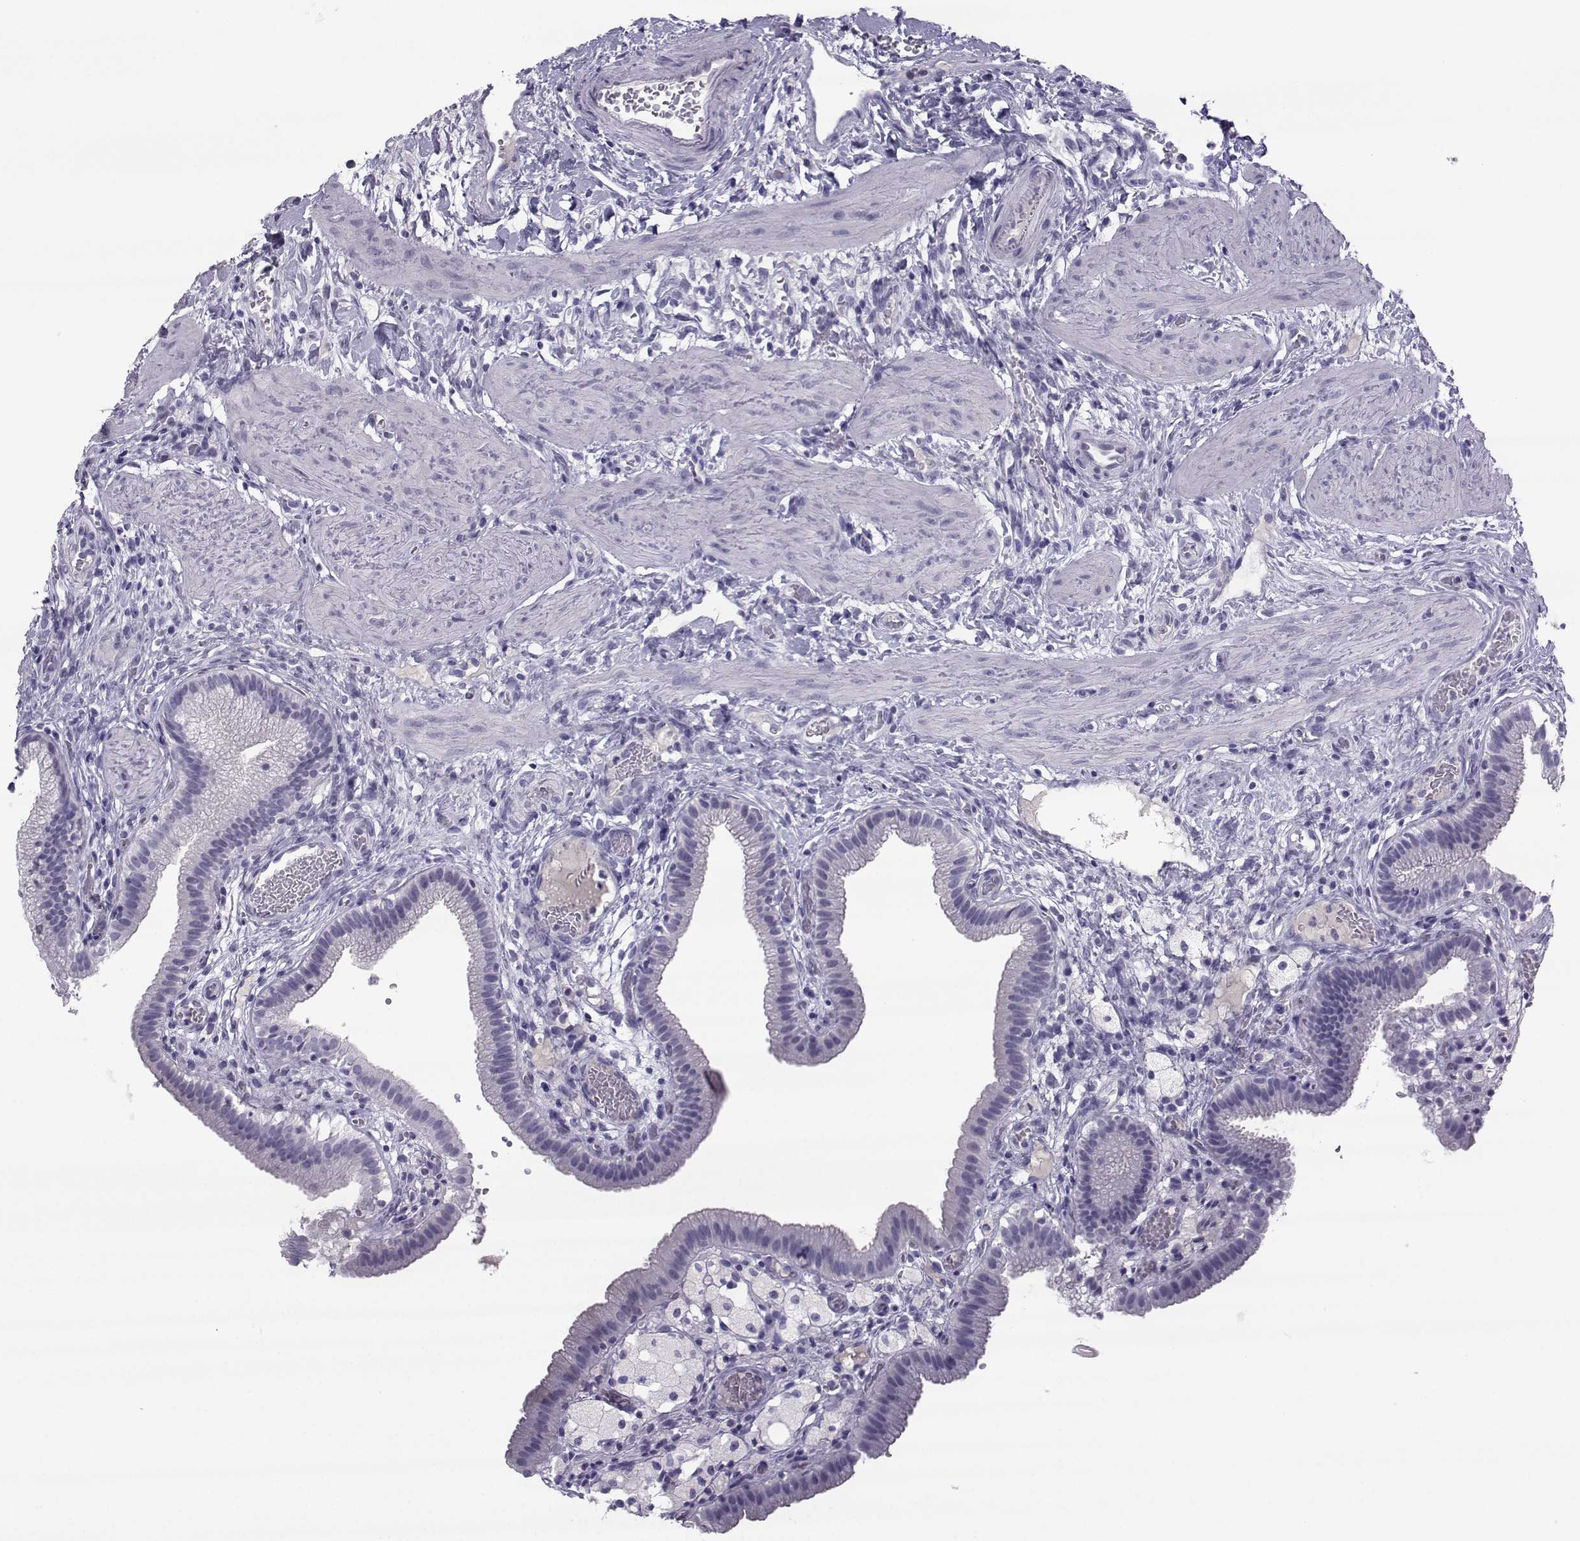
{"staining": {"intensity": "negative", "quantity": "none", "location": "none"}, "tissue": "gallbladder", "cell_type": "Glandular cells", "image_type": "normal", "snomed": [{"axis": "morphology", "description": "Normal tissue, NOS"}, {"axis": "topography", "description": "Gallbladder"}], "caption": "DAB (3,3'-diaminobenzidine) immunohistochemical staining of unremarkable gallbladder exhibits no significant positivity in glandular cells. The staining is performed using DAB (3,3'-diaminobenzidine) brown chromogen with nuclei counter-stained in using hematoxylin.", "gene": "ARMC2", "patient": {"sex": "female", "age": 24}}